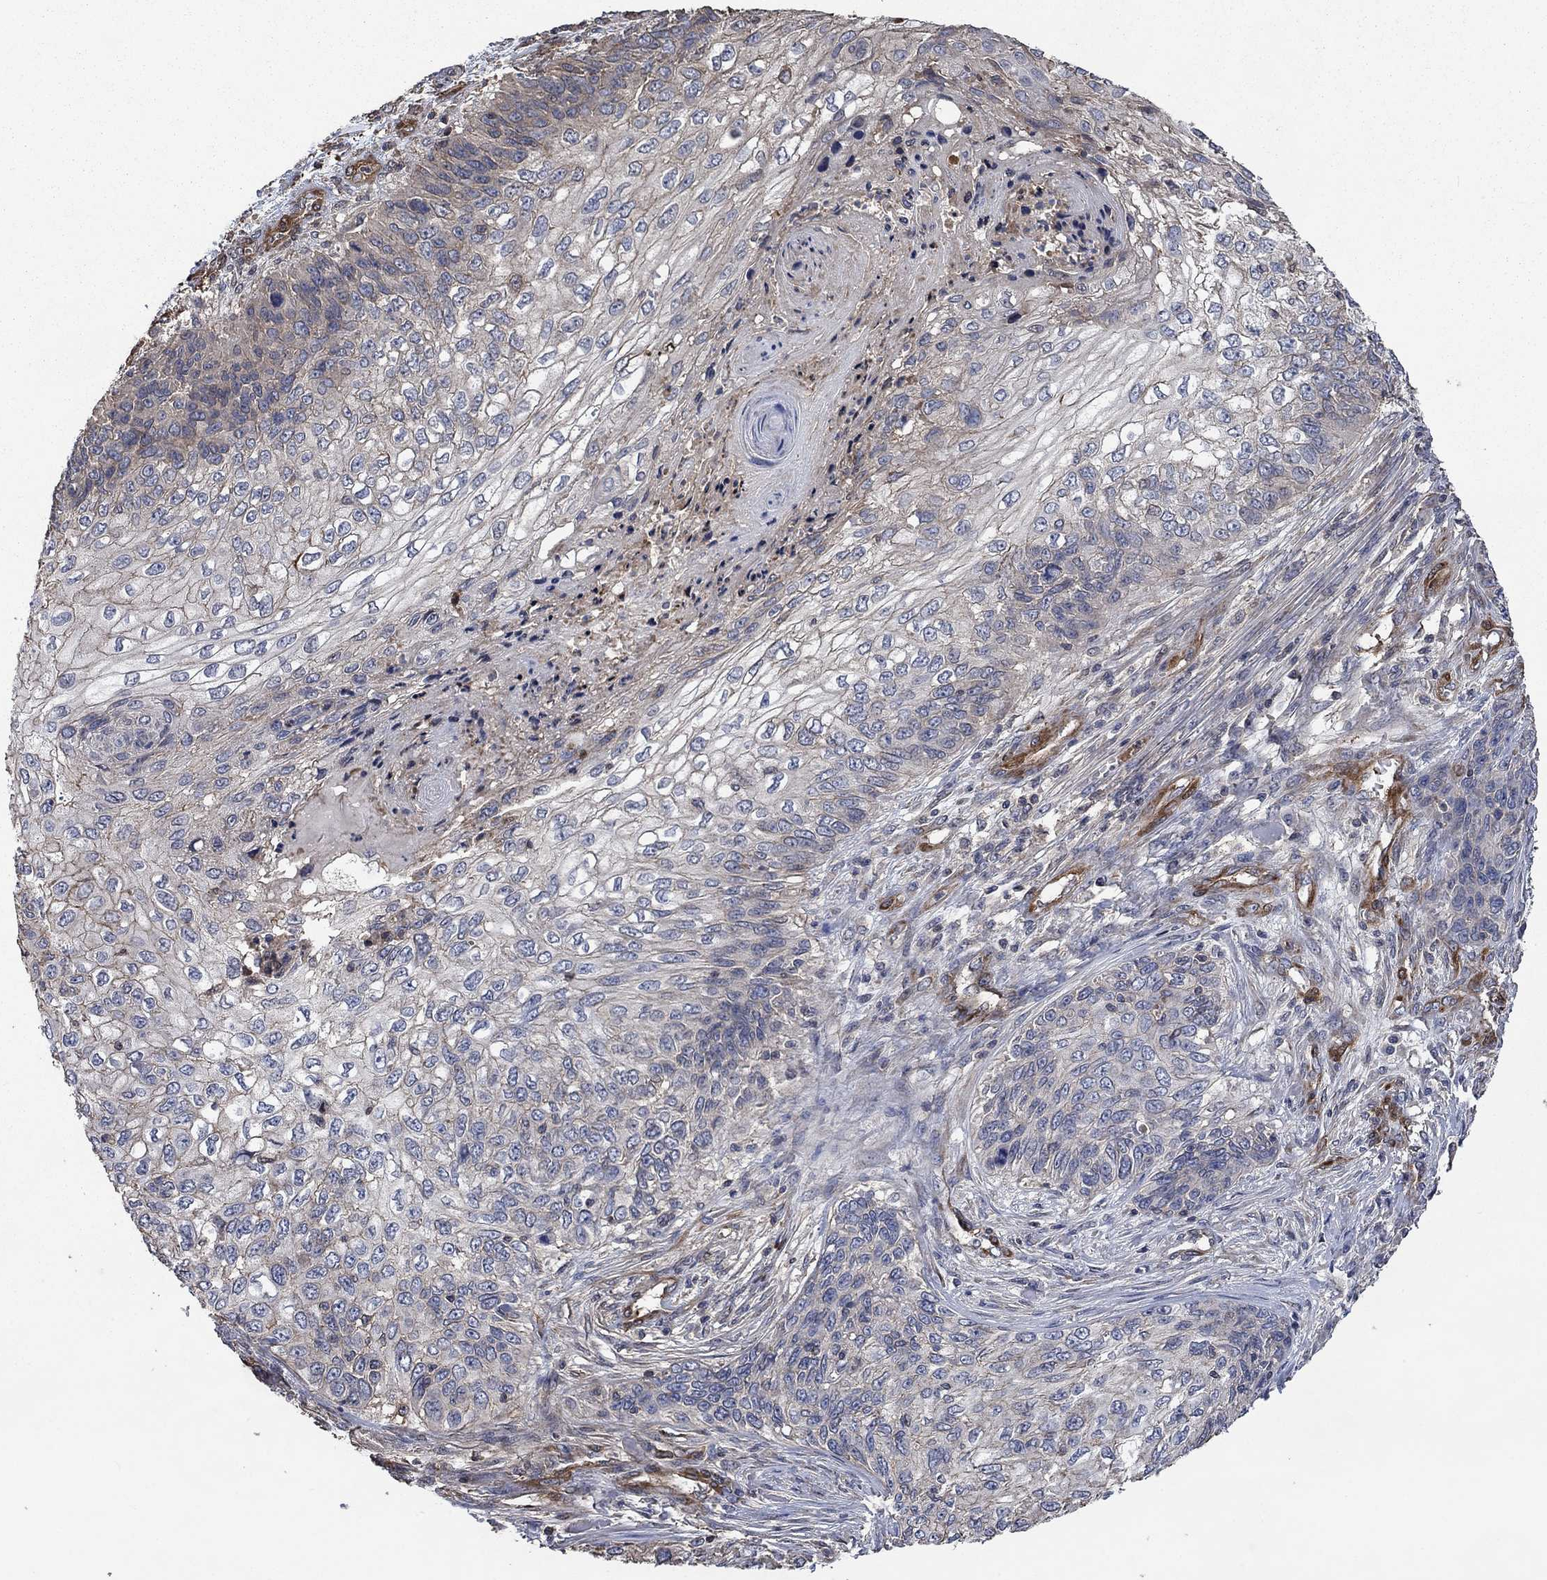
{"staining": {"intensity": "negative", "quantity": "none", "location": "none"}, "tissue": "skin cancer", "cell_type": "Tumor cells", "image_type": "cancer", "snomed": [{"axis": "morphology", "description": "Squamous cell carcinoma, NOS"}, {"axis": "topography", "description": "Skin"}], "caption": "There is no significant positivity in tumor cells of skin cancer (squamous cell carcinoma).", "gene": "PDE3A", "patient": {"sex": "male", "age": 92}}